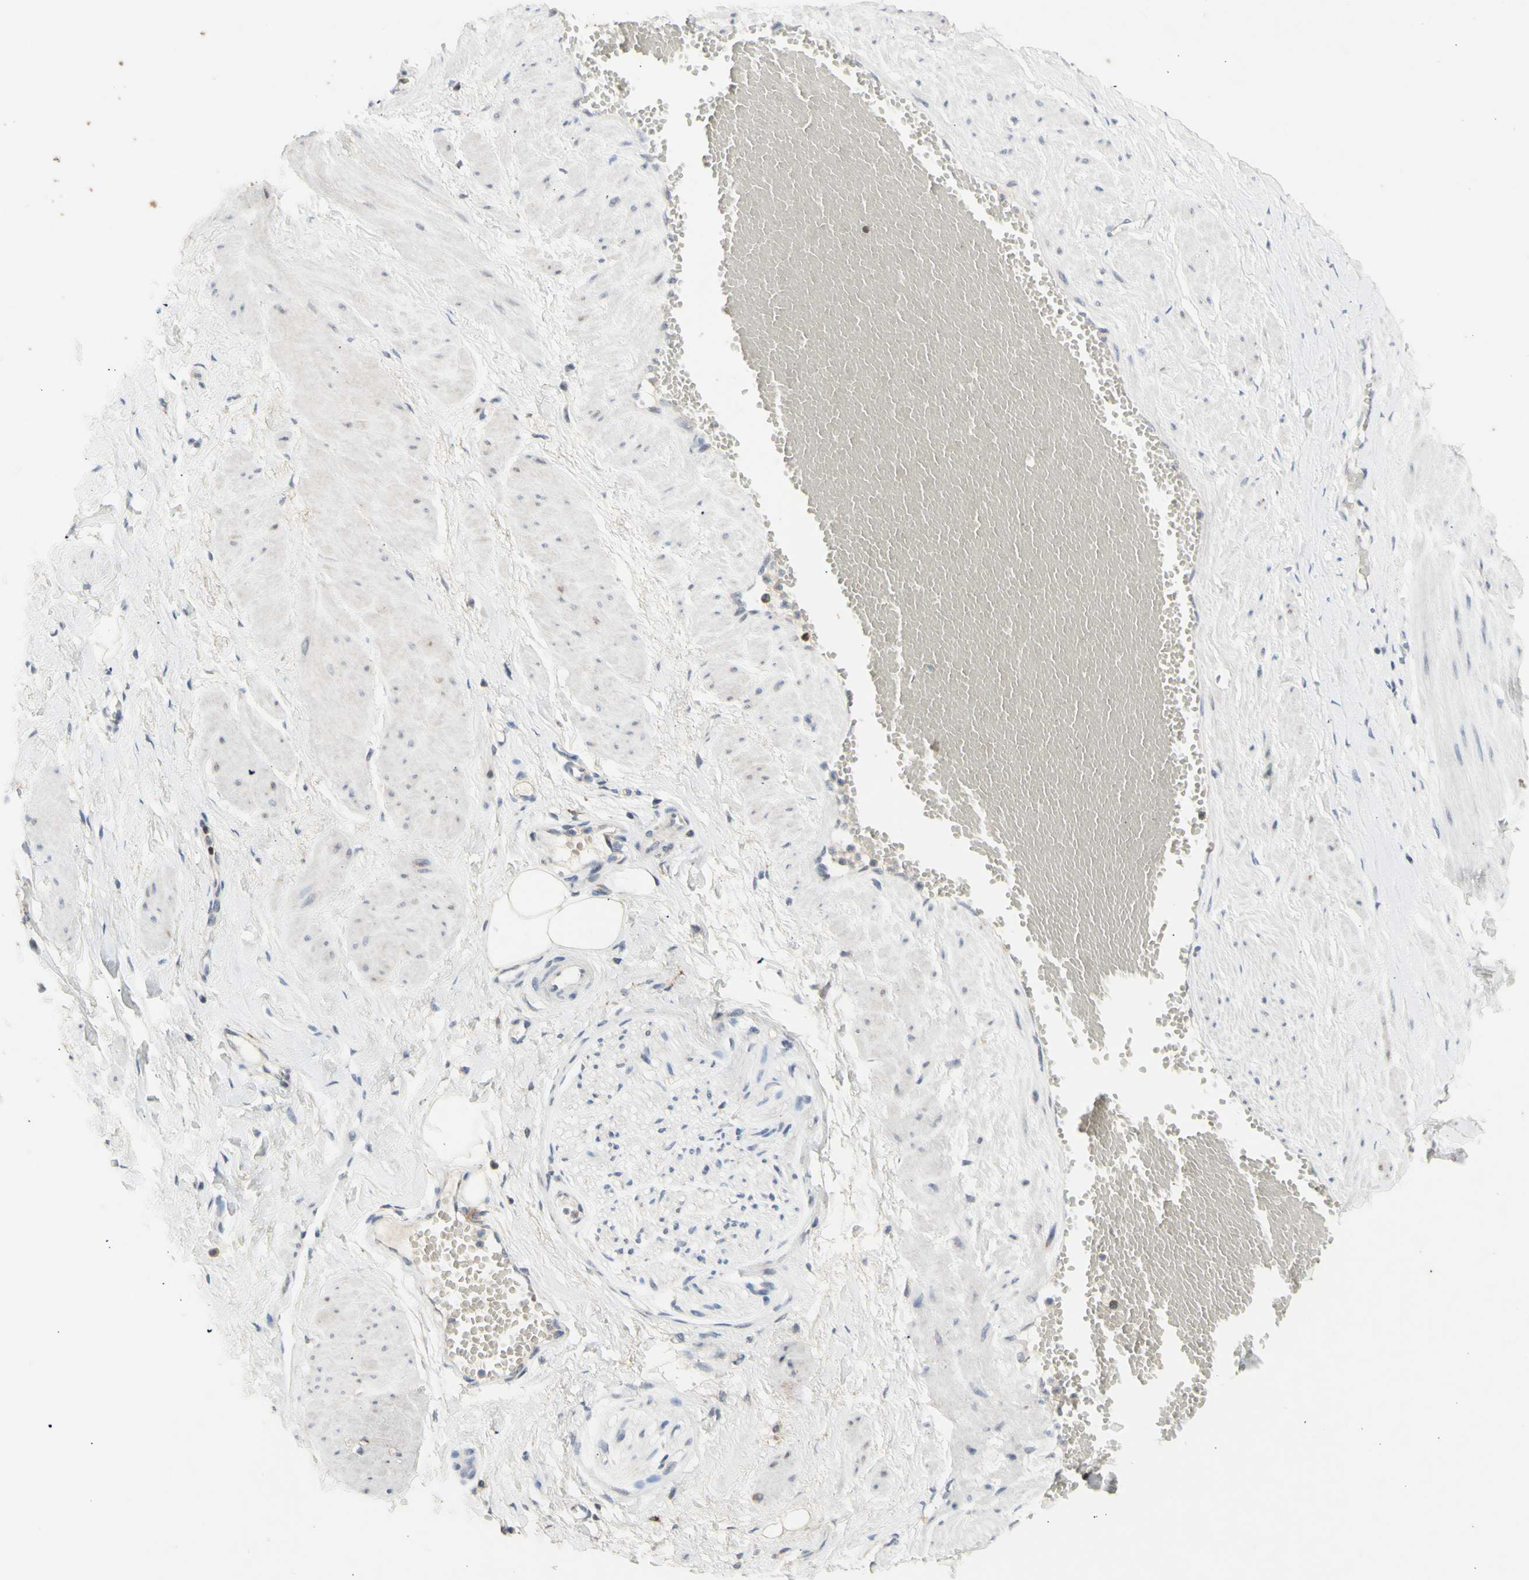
{"staining": {"intensity": "negative", "quantity": "none", "location": "none"}, "tissue": "adipose tissue", "cell_type": "Adipocytes", "image_type": "normal", "snomed": [{"axis": "morphology", "description": "Normal tissue, NOS"}, {"axis": "topography", "description": "Soft tissue"}, {"axis": "topography", "description": "Vascular tissue"}], "caption": "An IHC image of unremarkable adipose tissue is shown. There is no staining in adipocytes of adipose tissue.", "gene": "NLRP1", "patient": {"sex": "female", "age": 35}}